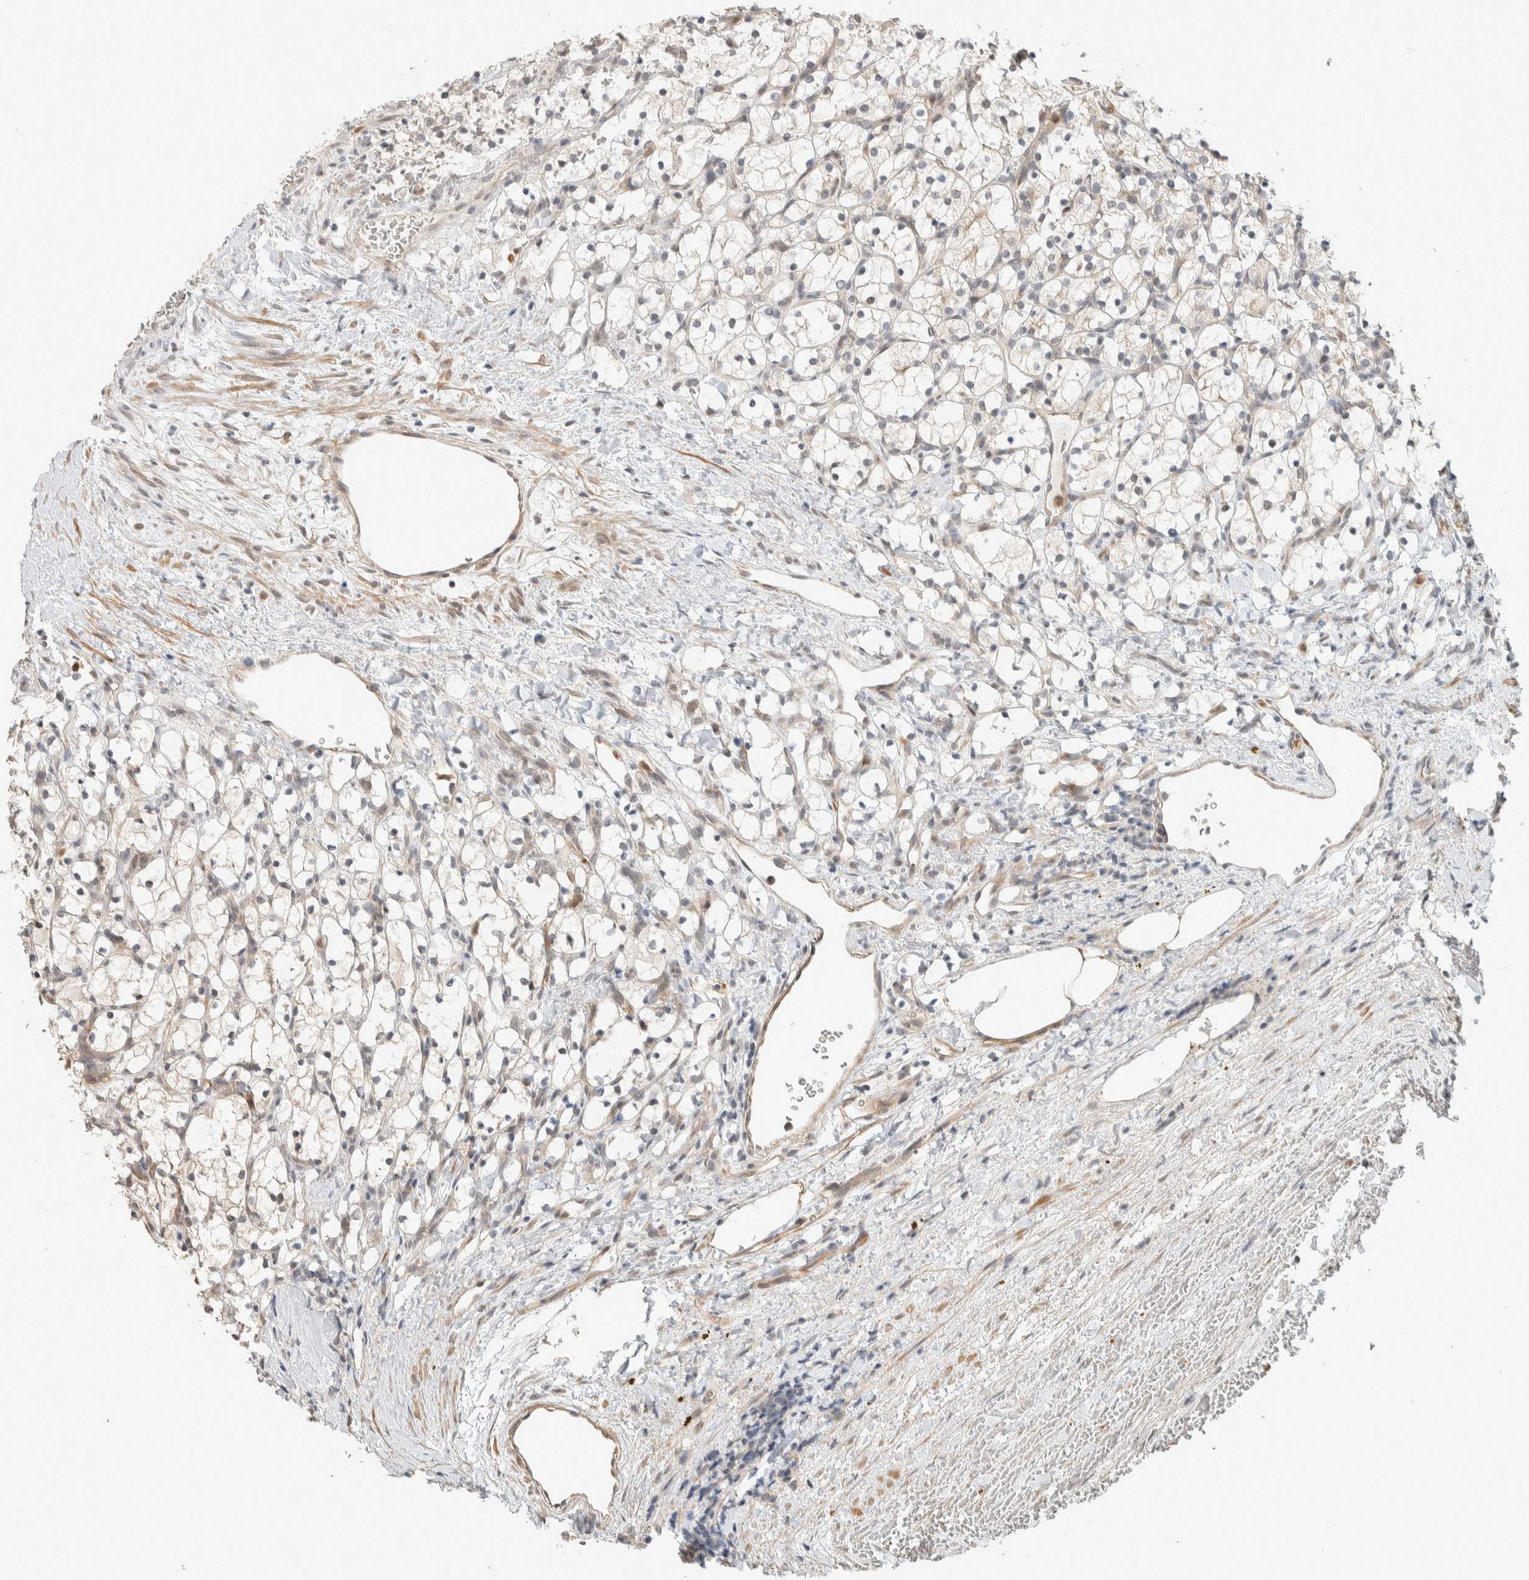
{"staining": {"intensity": "negative", "quantity": "none", "location": "none"}, "tissue": "renal cancer", "cell_type": "Tumor cells", "image_type": "cancer", "snomed": [{"axis": "morphology", "description": "Adenocarcinoma, NOS"}, {"axis": "topography", "description": "Kidney"}], "caption": "An immunohistochemistry image of renal cancer (adenocarcinoma) is shown. There is no staining in tumor cells of renal cancer (adenocarcinoma). (IHC, brightfield microscopy, high magnification).", "gene": "ZBTB2", "patient": {"sex": "female", "age": 69}}